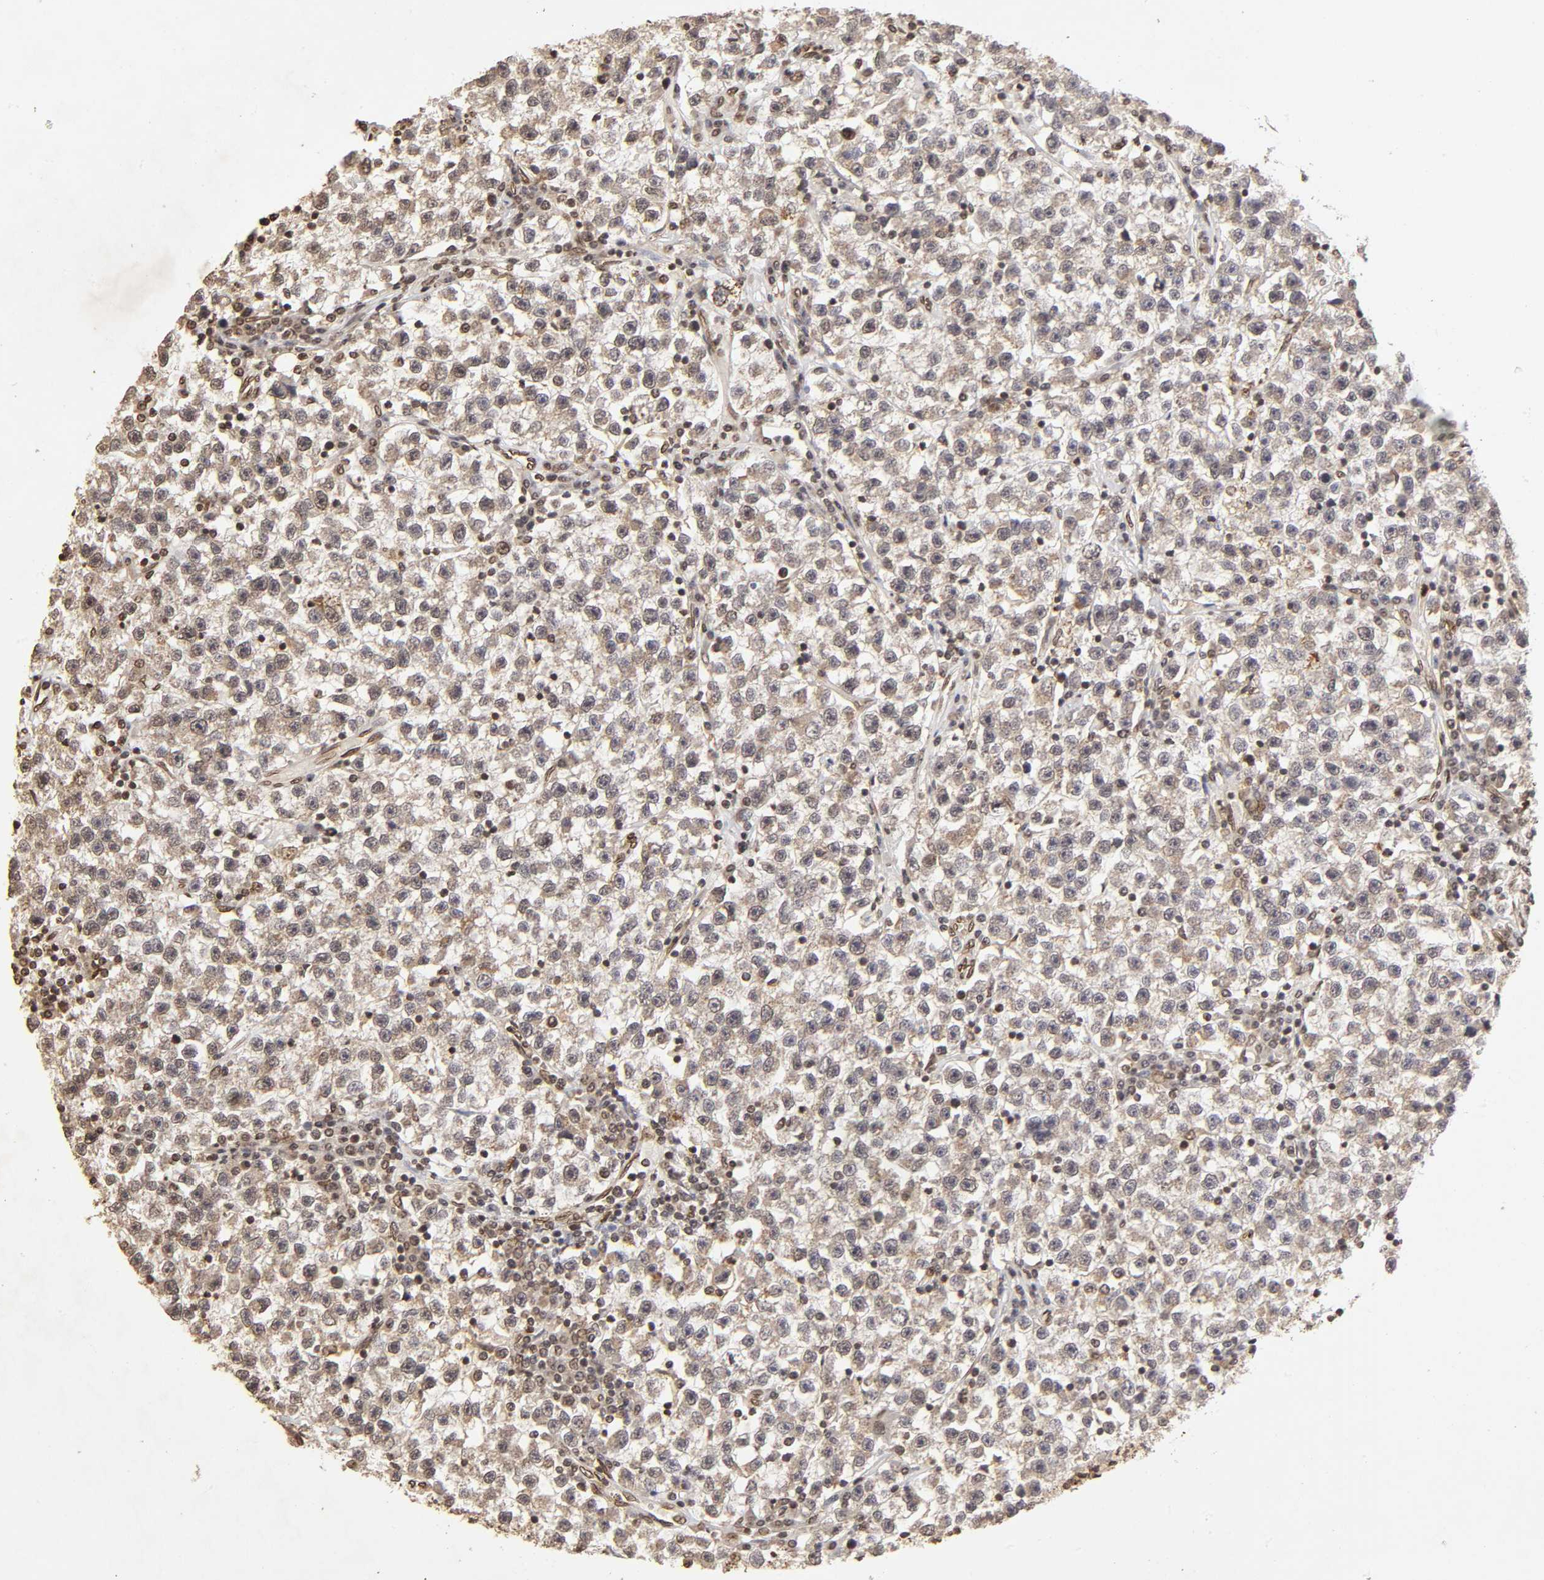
{"staining": {"intensity": "weak", "quantity": ">75%", "location": "cytoplasmic/membranous"}, "tissue": "testis cancer", "cell_type": "Tumor cells", "image_type": "cancer", "snomed": [{"axis": "morphology", "description": "Seminoma, NOS"}, {"axis": "topography", "description": "Testis"}], "caption": "IHC micrograph of human testis cancer (seminoma) stained for a protein (brown), which demonstrates low levels of weak cytoplasmic/membranous staining in approximately >75% of tumor cells.", "gene": "MLLT6", "patient": {"sex": "male", "age": 22}}